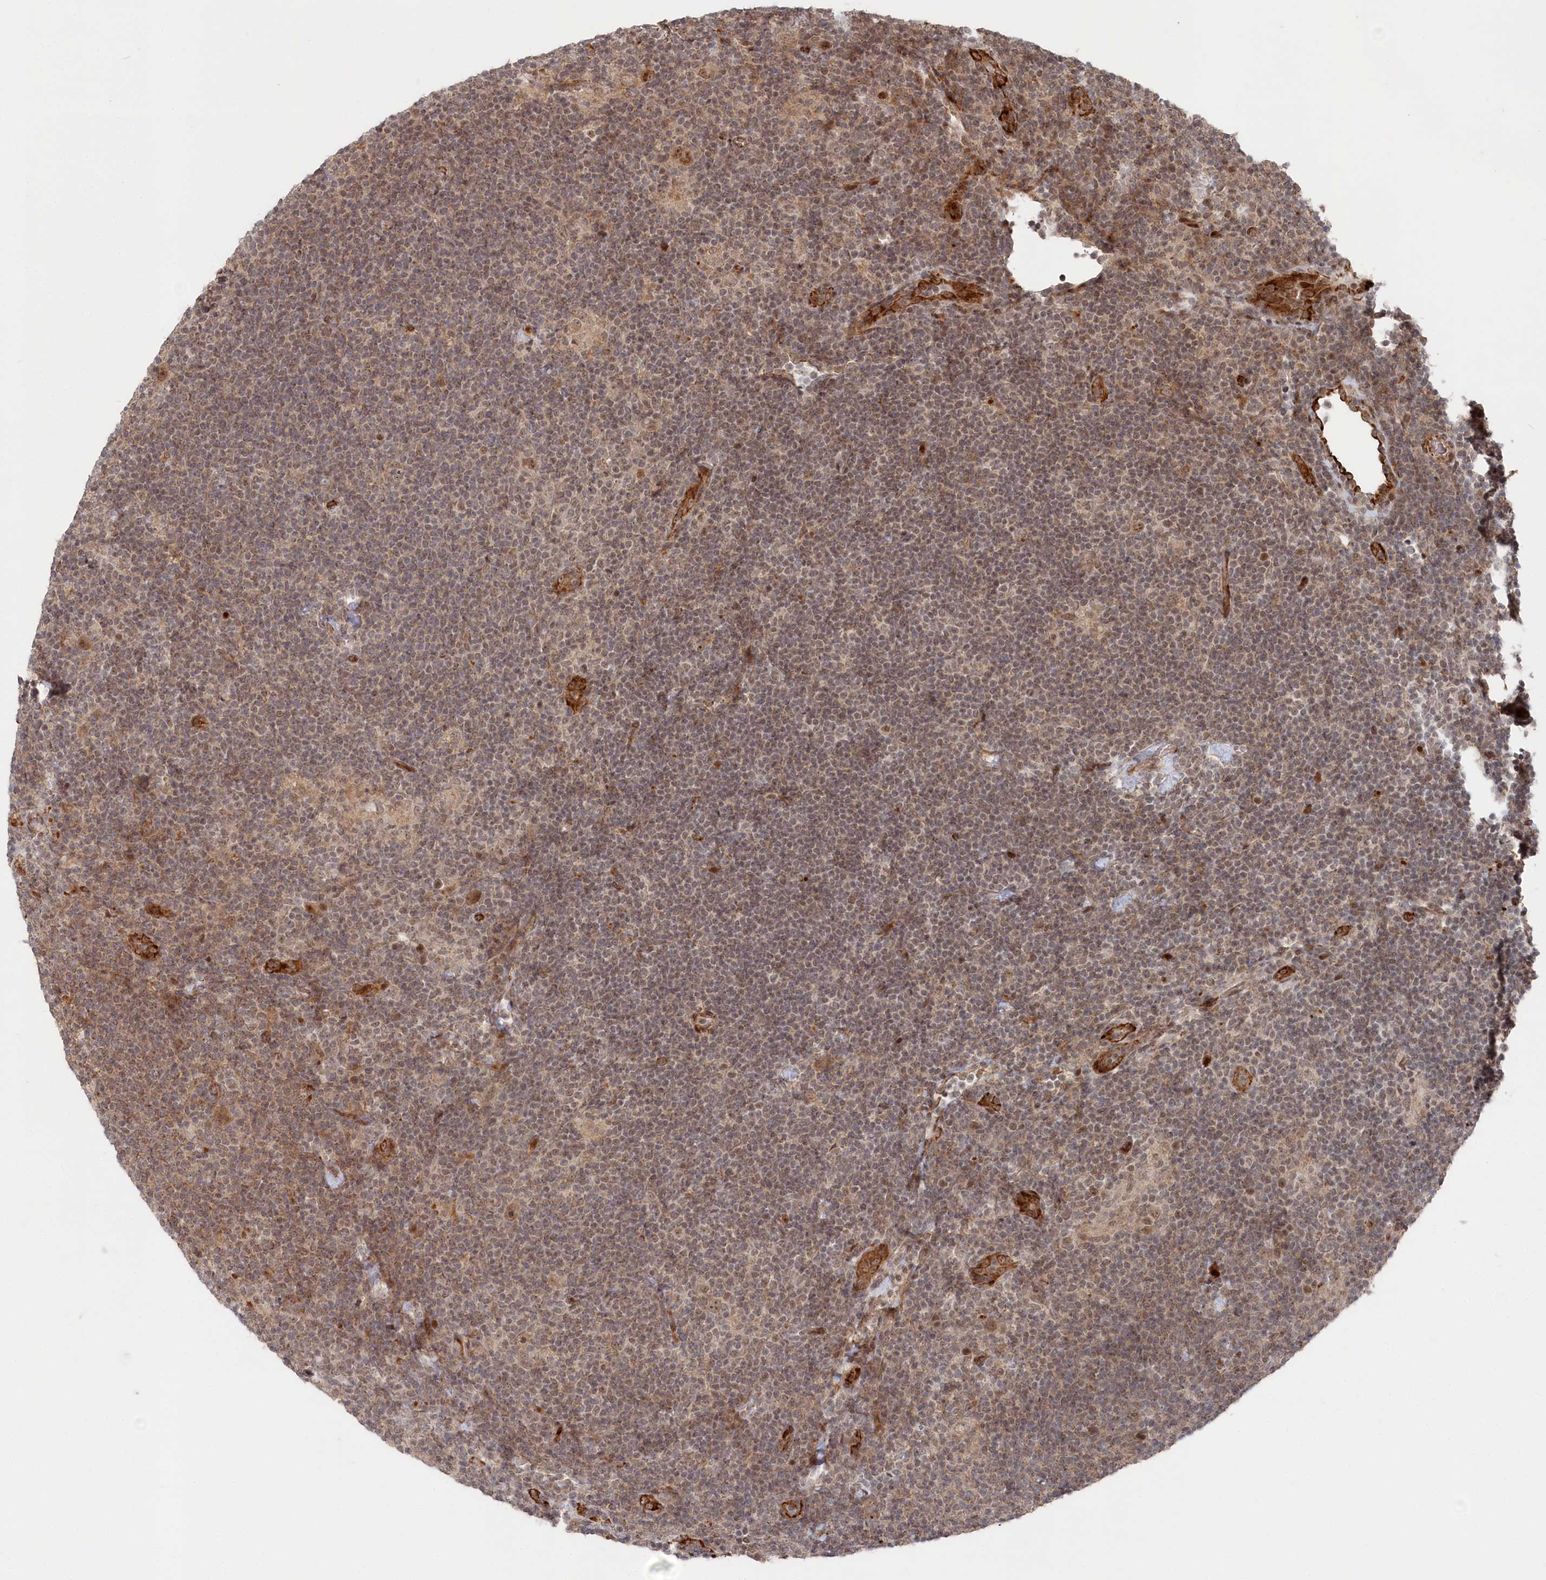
{"staining": {"intensity": "moderate", "quantity": ">75%", "location": "cytoplasmic/membranous,nuclear"}, "tissue": "lymphoma", "cell_type": "Tumor cells", "image_type": "cancer", "snomed": [{"axis": "morphology", "description": "Hodgkin's disease, NOS"}, {"axis": "topography", "description": "Lymph node"}], "caption": "There is medium levels of moderate cytoplasmic/membranous and nuclear positivity in tumor cells of Hodgkin's disease, as demonstrated by immunohistochemical staining (brown color).", "gene": "POLR3A", "patient": {"sex": "female", "age": 57}}